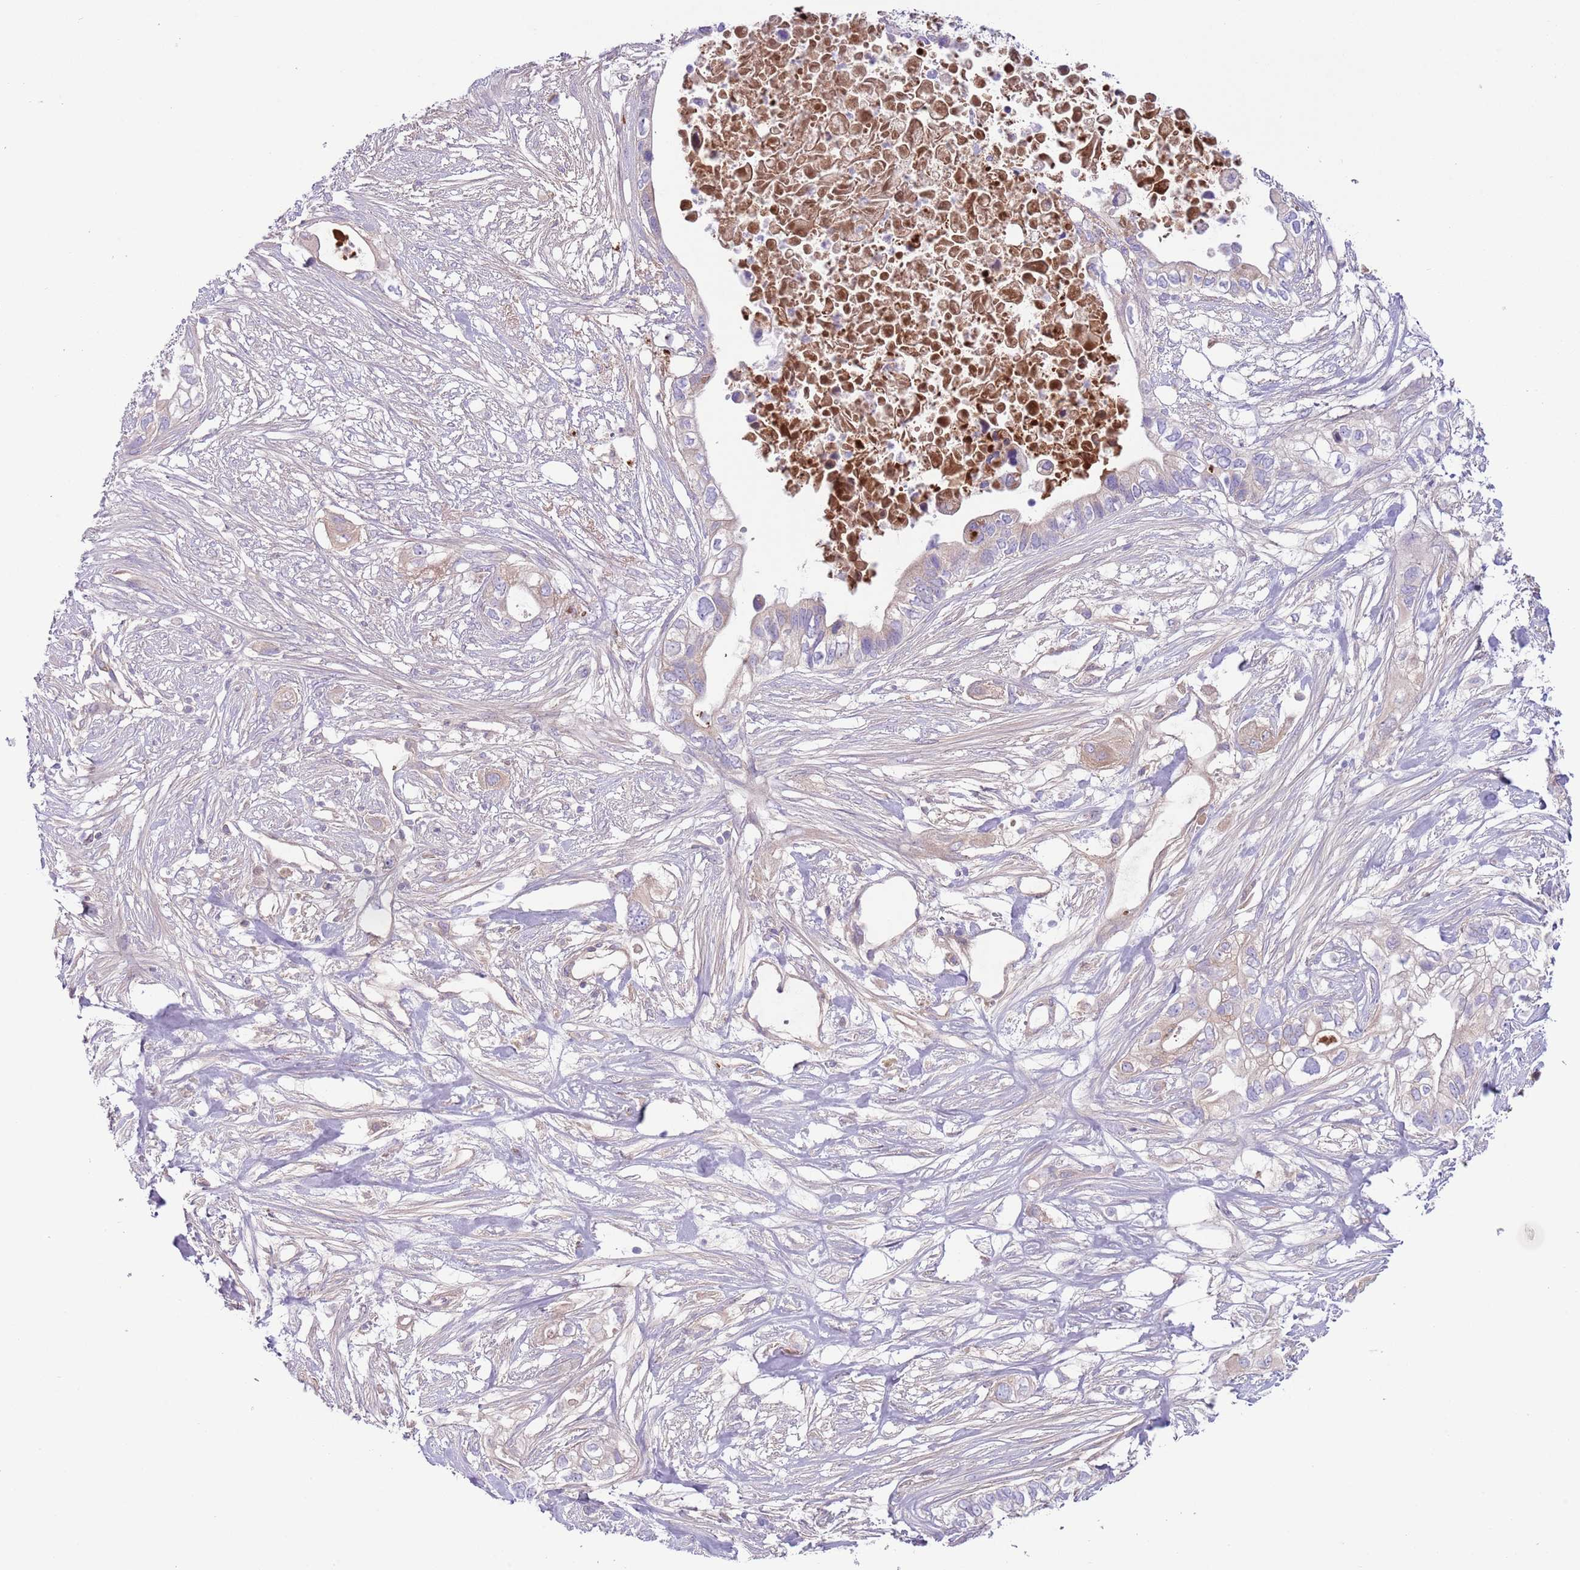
{"staining": {"intensity": "negative", "quantity": "none", "location": "none"}, "tissue": "pancreatic cancer", "cell_type": "Tumor cells", "image_type": "cancer", "snomed": [{"axis": "morphology", "description": "Adenocarcinoma, NOS"}, {"axis": "topography", "description": "Pancreas"}], "caption": "Immunohistochemical staining of human adenocarcinoma (pancreatic) reveals no significant positivity in tumor cells.", "gene": "CFH", "patient": {"sex": "female", "age": 63}}